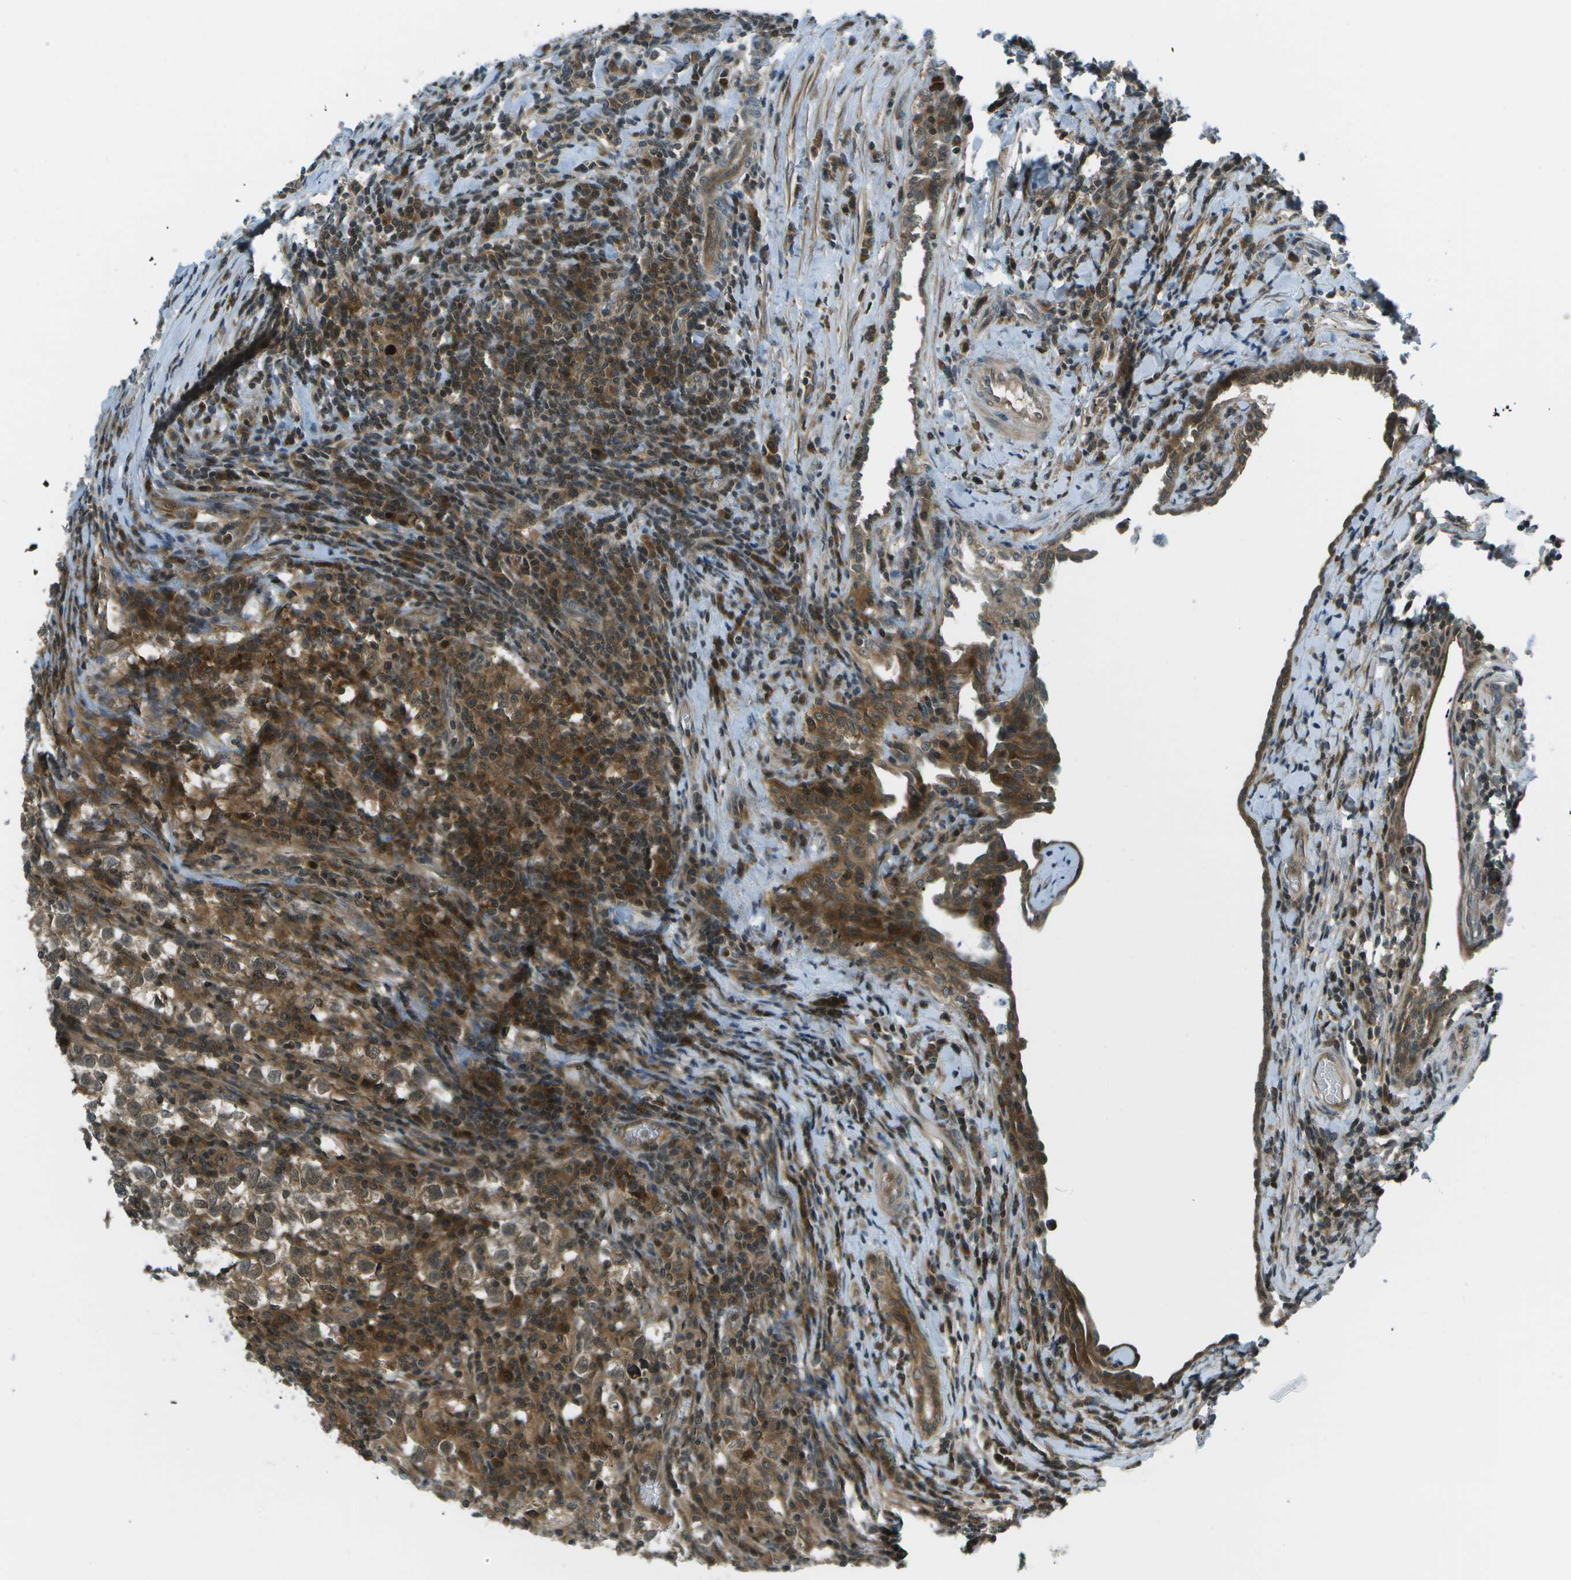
{"staining": {"intensity": "weak", "quantity": ">75%", "location": "cytoplasmic/membranous"}, "tissue": "testis cancer", "cell_type": "Tumor cells", "image_type": "cancer", "snomed": [{"axis": "morphology", "description": "Normal tissue, NOS"}, {"axis": "morphology", "description": "Seminoma, NOS"}, {"axis": "topography", "description": "Testis"}], "caption": "Immunohistochemistry (IHC) (DAB) staining of human testis seminoma shows weak cytoplasmic/membranous protein staining in approximately >75% of tumor cells.", "gene": "TMEM19", "patient": {"sex": "male", "age": 43}}